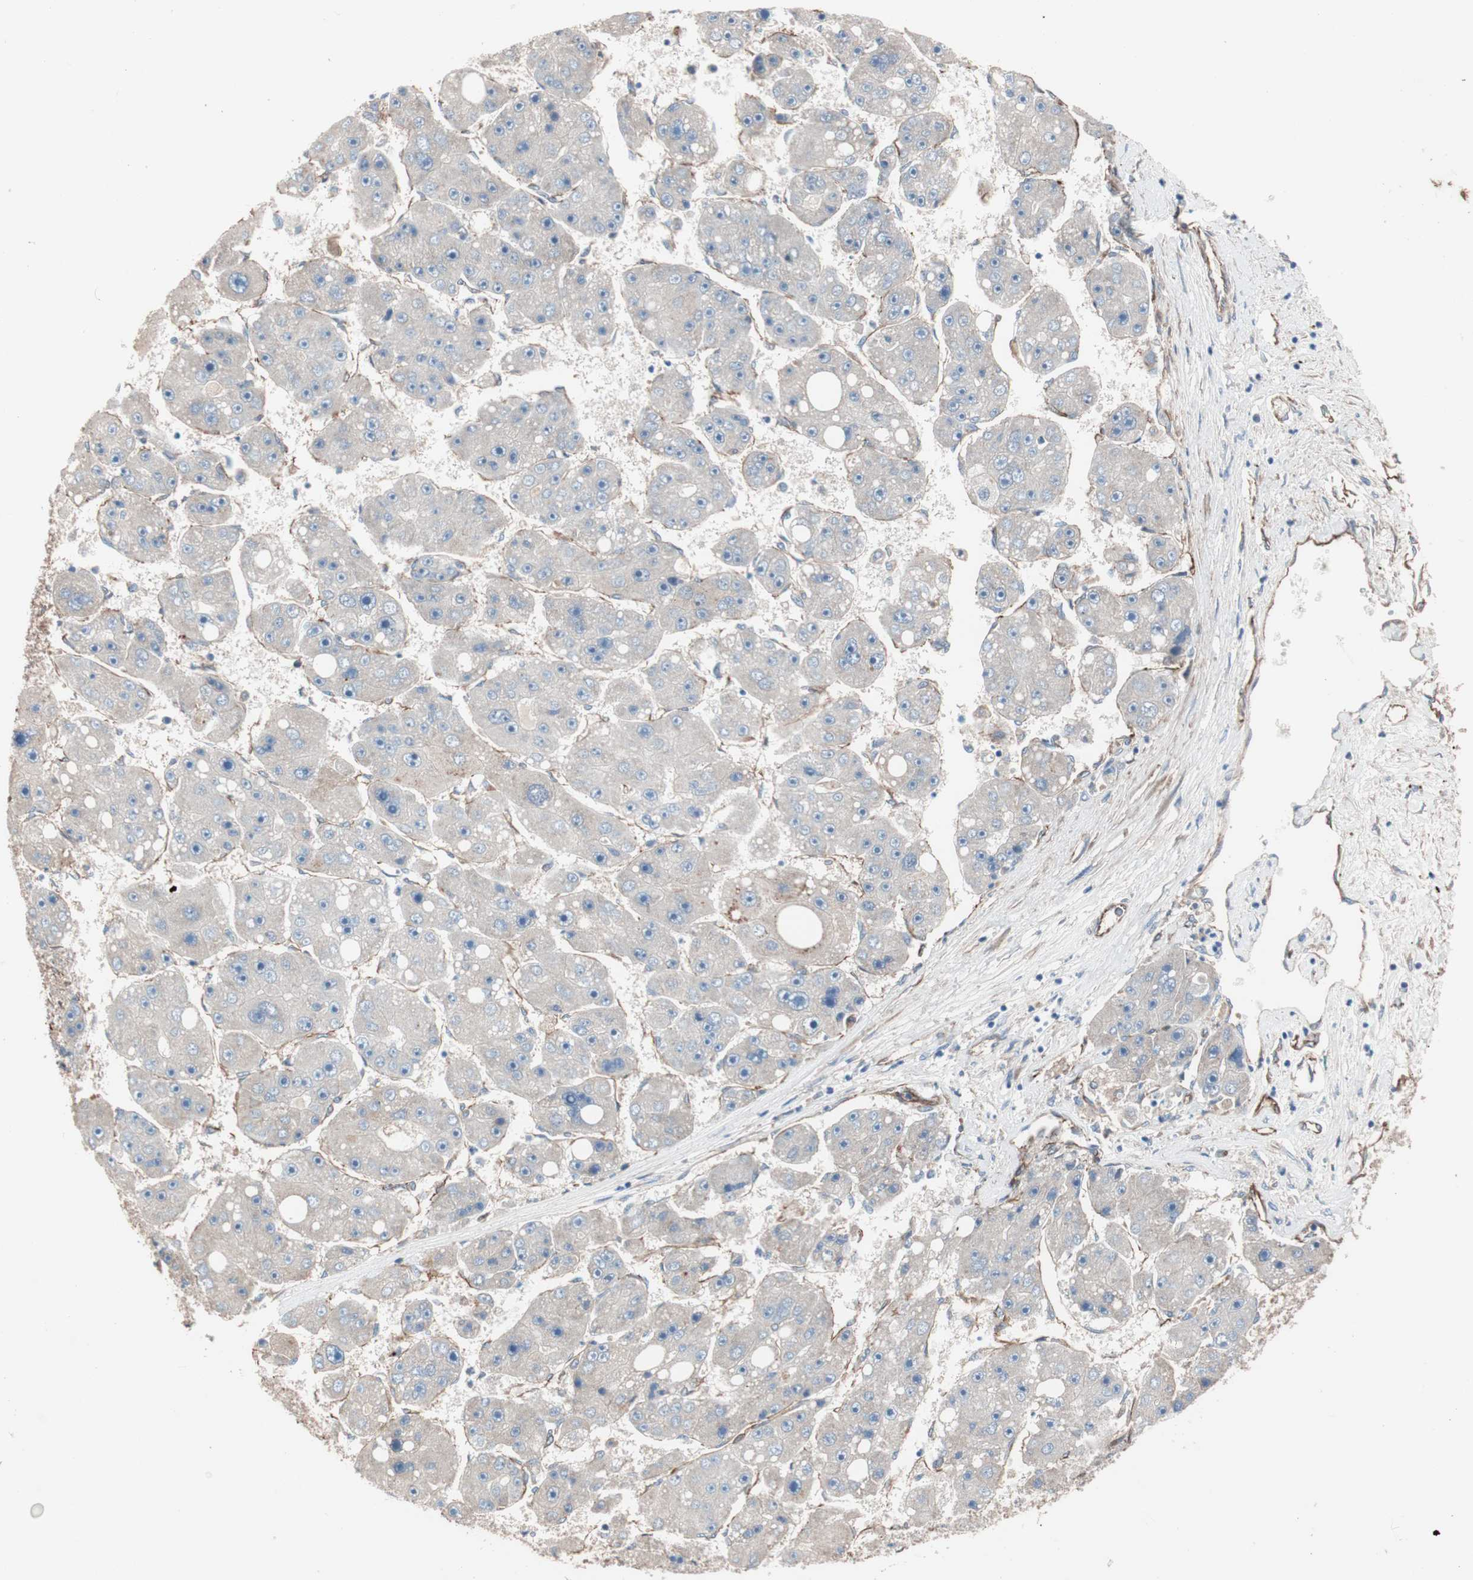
{"staining": {"intensity": "negative", "quantity": "none", "location": "none"}, "tissue": "liver cancer", "cell_type": "Tumor cells", "image_type": "cancer", "snomed": [{"axis": "morphology", "description": "Carcinoma, Hepatocellular, NOS"}, {"axis": "topography", "description": "Liver"}], "caption": "This is an immunohistochemistry (IHC) histopathology image of human liver cancer (hepatocellular carcinoma). There is no expression in tumor cells.", "gene": "SPINT1", "patient": {"sex": "female", "age": 61}}